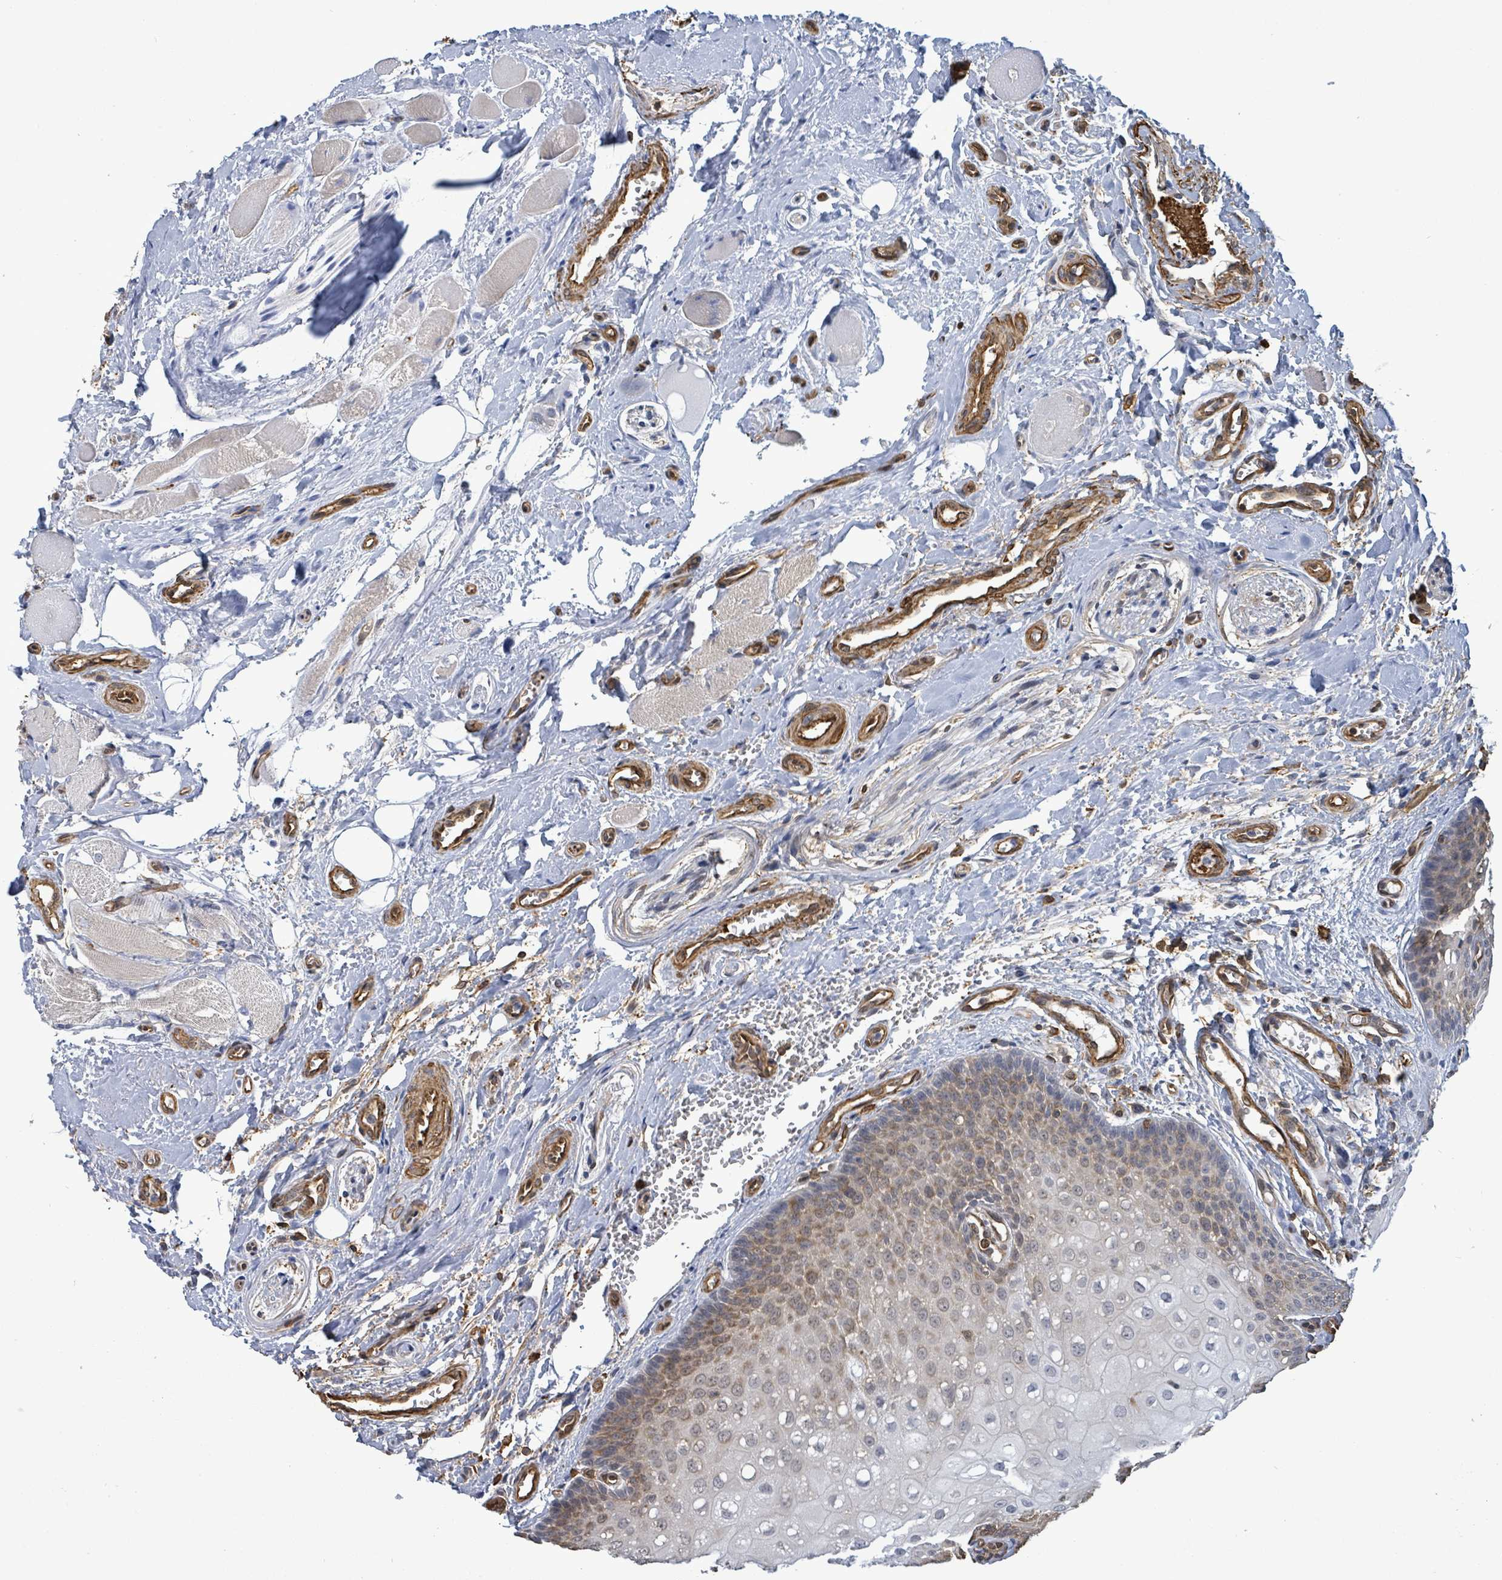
{"staining": {"intensity": "moderate", "quantity": "25%-75%", "location": "cytoplasmic/membranous"}, "tissue": "oral mucosa", "cell_type": "Squamous epithelial cells", "image_type": "normal", "snomed": [{"axis": "morphology", "description": "Normal tissue, NOS"}, {"axis": "morphology", "description": "Squamous cell carcinoma, NOS"}, {"axis": "topography", "description": "Oral tissue"}, {"axis": "topography", "description": "Tounge, NOS"}, {"axis": "topography", "description": "Head-Neck"}], "caption": "This image demonstrates IHC staining of benign human oral mucosa, with medium moderate cytoplasmic/membranous staining in approximately 25%-75% of squamous epithelial cells.", "gene": "PRKRIP1", "patient": {"sex": "male", "age": 79}}